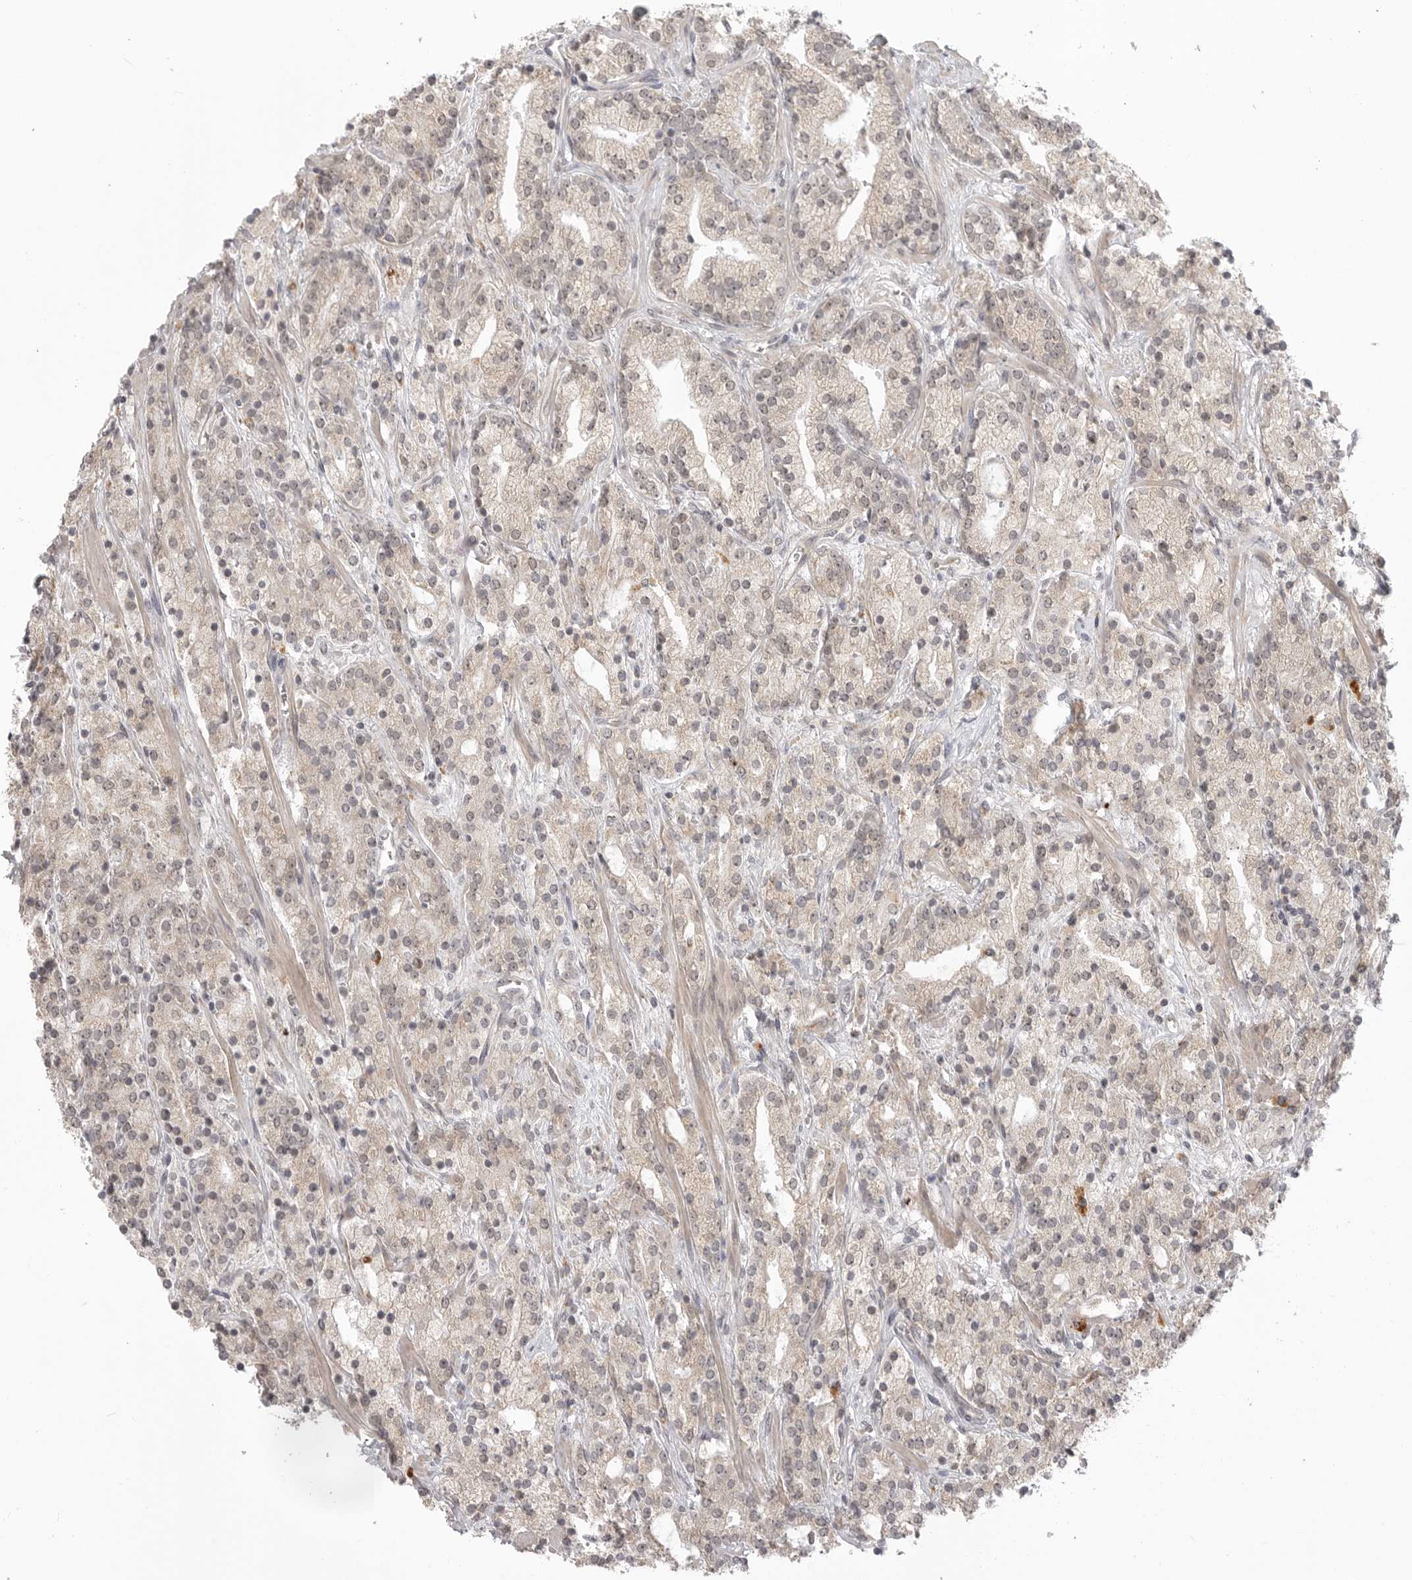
{"staining": {"intensity": "weak", "quantity": "25%-75%", "location": "cytoplasmic/membranous"}, "tissue": "prostate cancer", "cell_type": "Tumor cells", "image_type": "cancer", "snomed": [{"axis": "morphology", "description": "Adenocarcinoma, High grade"}, {"axis": "topography", "description": "Prostate"}], "caption": "Prostate adenocarcinoma (high-grade) stained for a protein demonstrates weak cytoplasmic/membranous positivity in tumor cells.", "gene": "KALRN", "patient": {"sex": "male", "age": 71}}